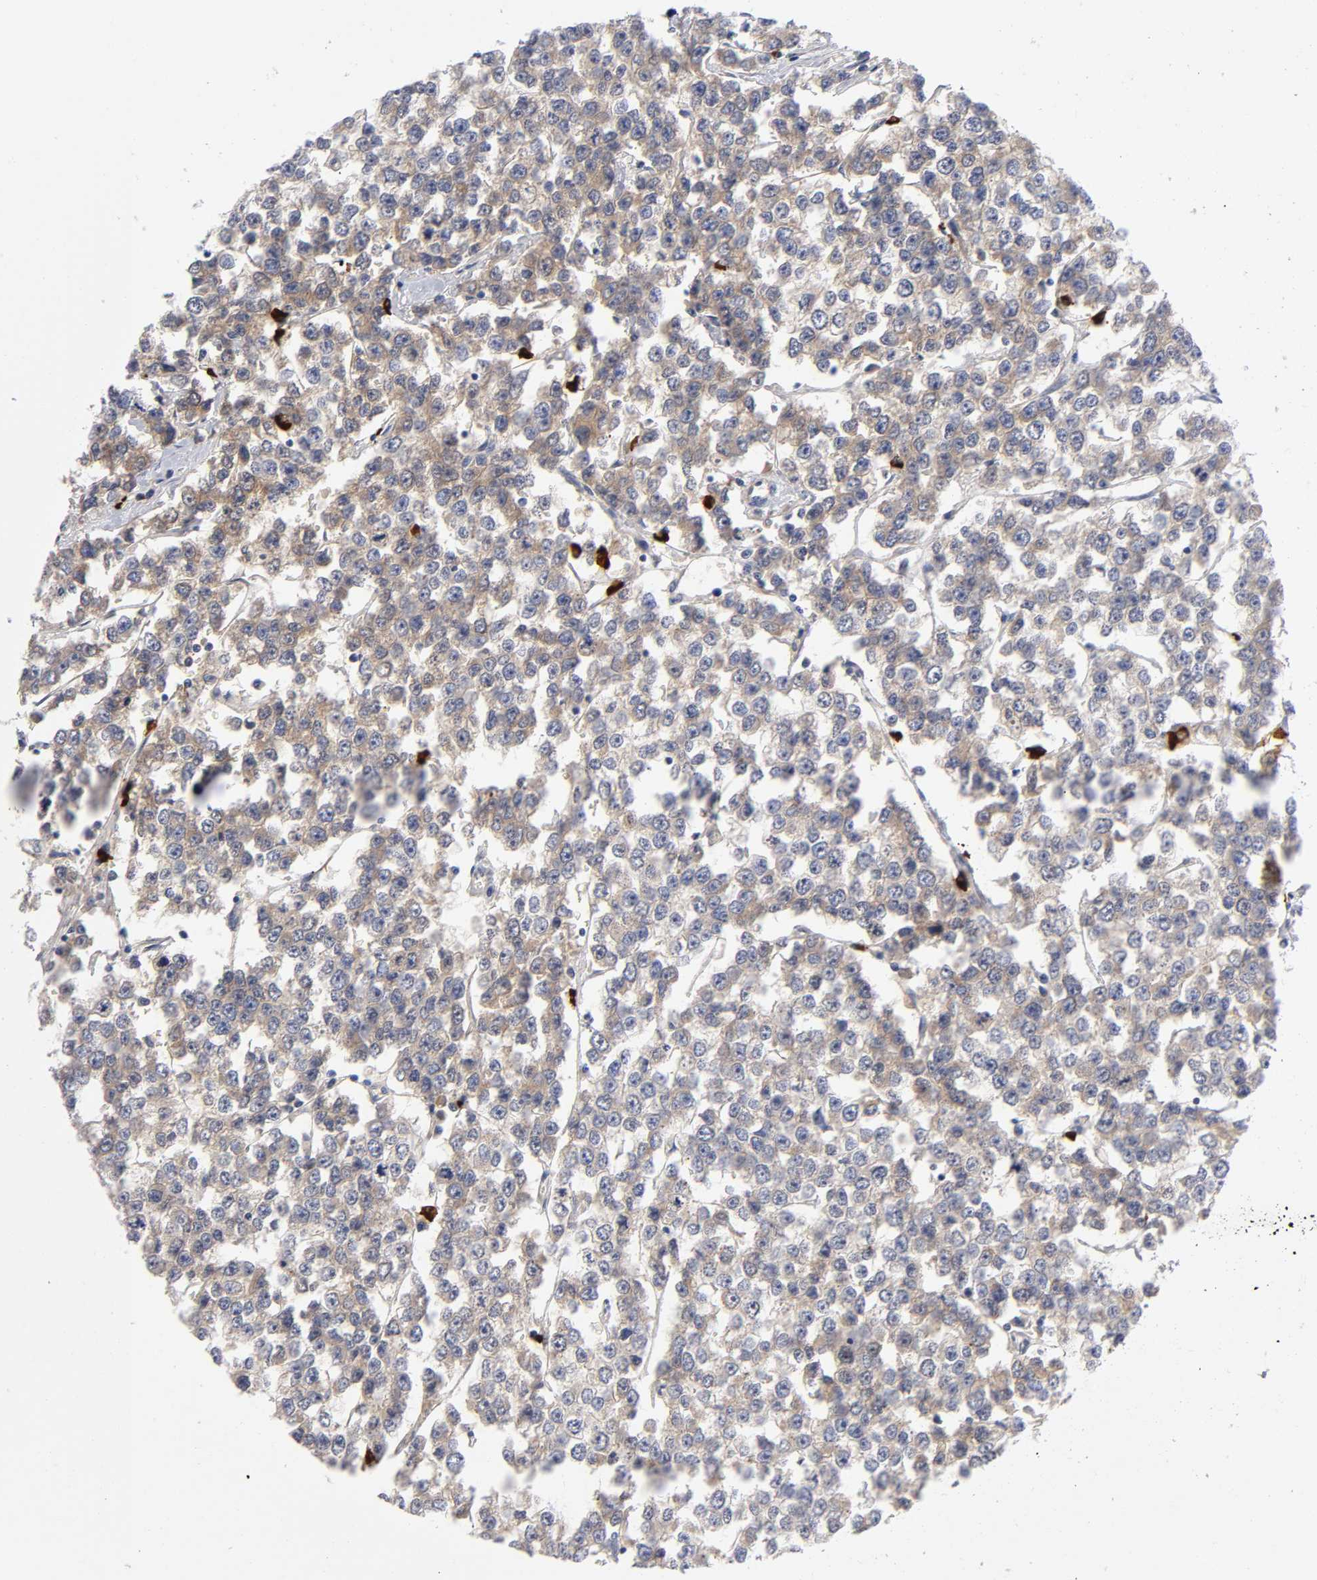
{"staining": {"intensity": "weak", "quantity": ">75%", "location": "cytoplasmic/membranous"}, "tissue": "testis cancer", "cell_type": "Tumor cells", "image_type": "cancer", "snomed": [{"axis": "morphology", "description": "Seminoma, NOS"}, {"axis": "morphology", "description": "Carcinoma, Embryonal, NOS"}, {"axis": "topography", "description": "Testis"}], "caption": "Testis embryonal carcinoma was stained to show a protein in brown. There is low levels of weak cytoplasmic/membranous positivity in approximately >75% of tumor cells. The protein is stained brown, and the nuclei are stained in blue (DAB (3,3'-diaminobenzidine) IHC with brightfield microscopy, high magnification).", "gene": "NOVA1", "patient": {"sex": "male", "age": 52}}